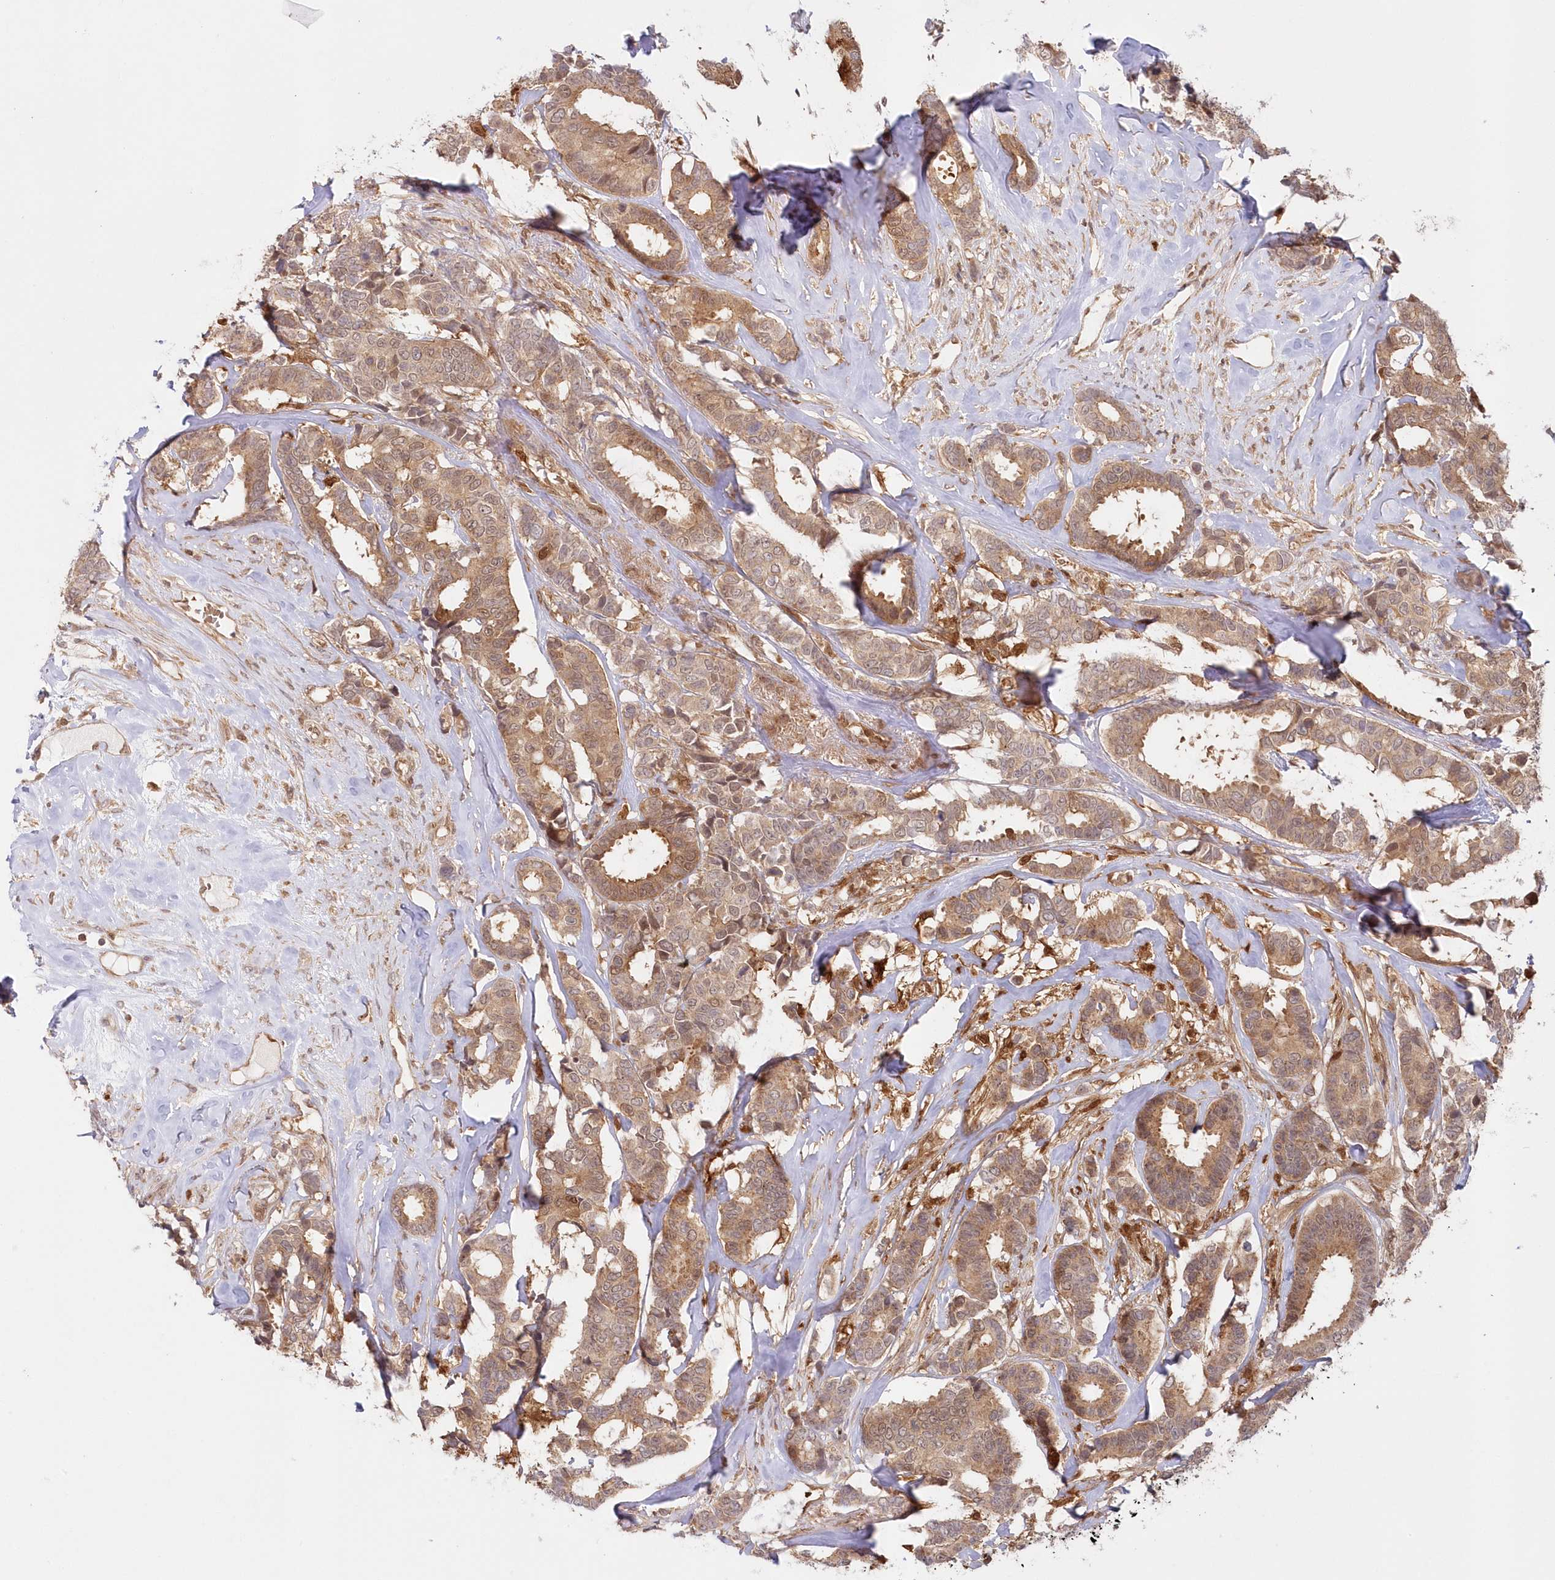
{"staining": {"intensity": "moderate", "quantity": ">75%", "location": "cytoplasmic/membranous,nuclear"}, "tissue": "breast cancer", "cell_type": "Tumor cells", "image_type": "cancer", "snomed": [{"axis": "morphology", "description": "Duct carcinoma"}, {"axis": "topography", "description": "Breast"}], "caption": "This micrograph reveals invasive ductal carcinoma (breast) stained with immunohistochemistry (IHC) to label a protein in brown. The cytoplasmic/membranous and nuclear of tumor cells show moderate positivity for the protein. Nuclei are counter-stained blue.", "gene": "GBE1", "patient": {"sex": "female", "age": 87}}